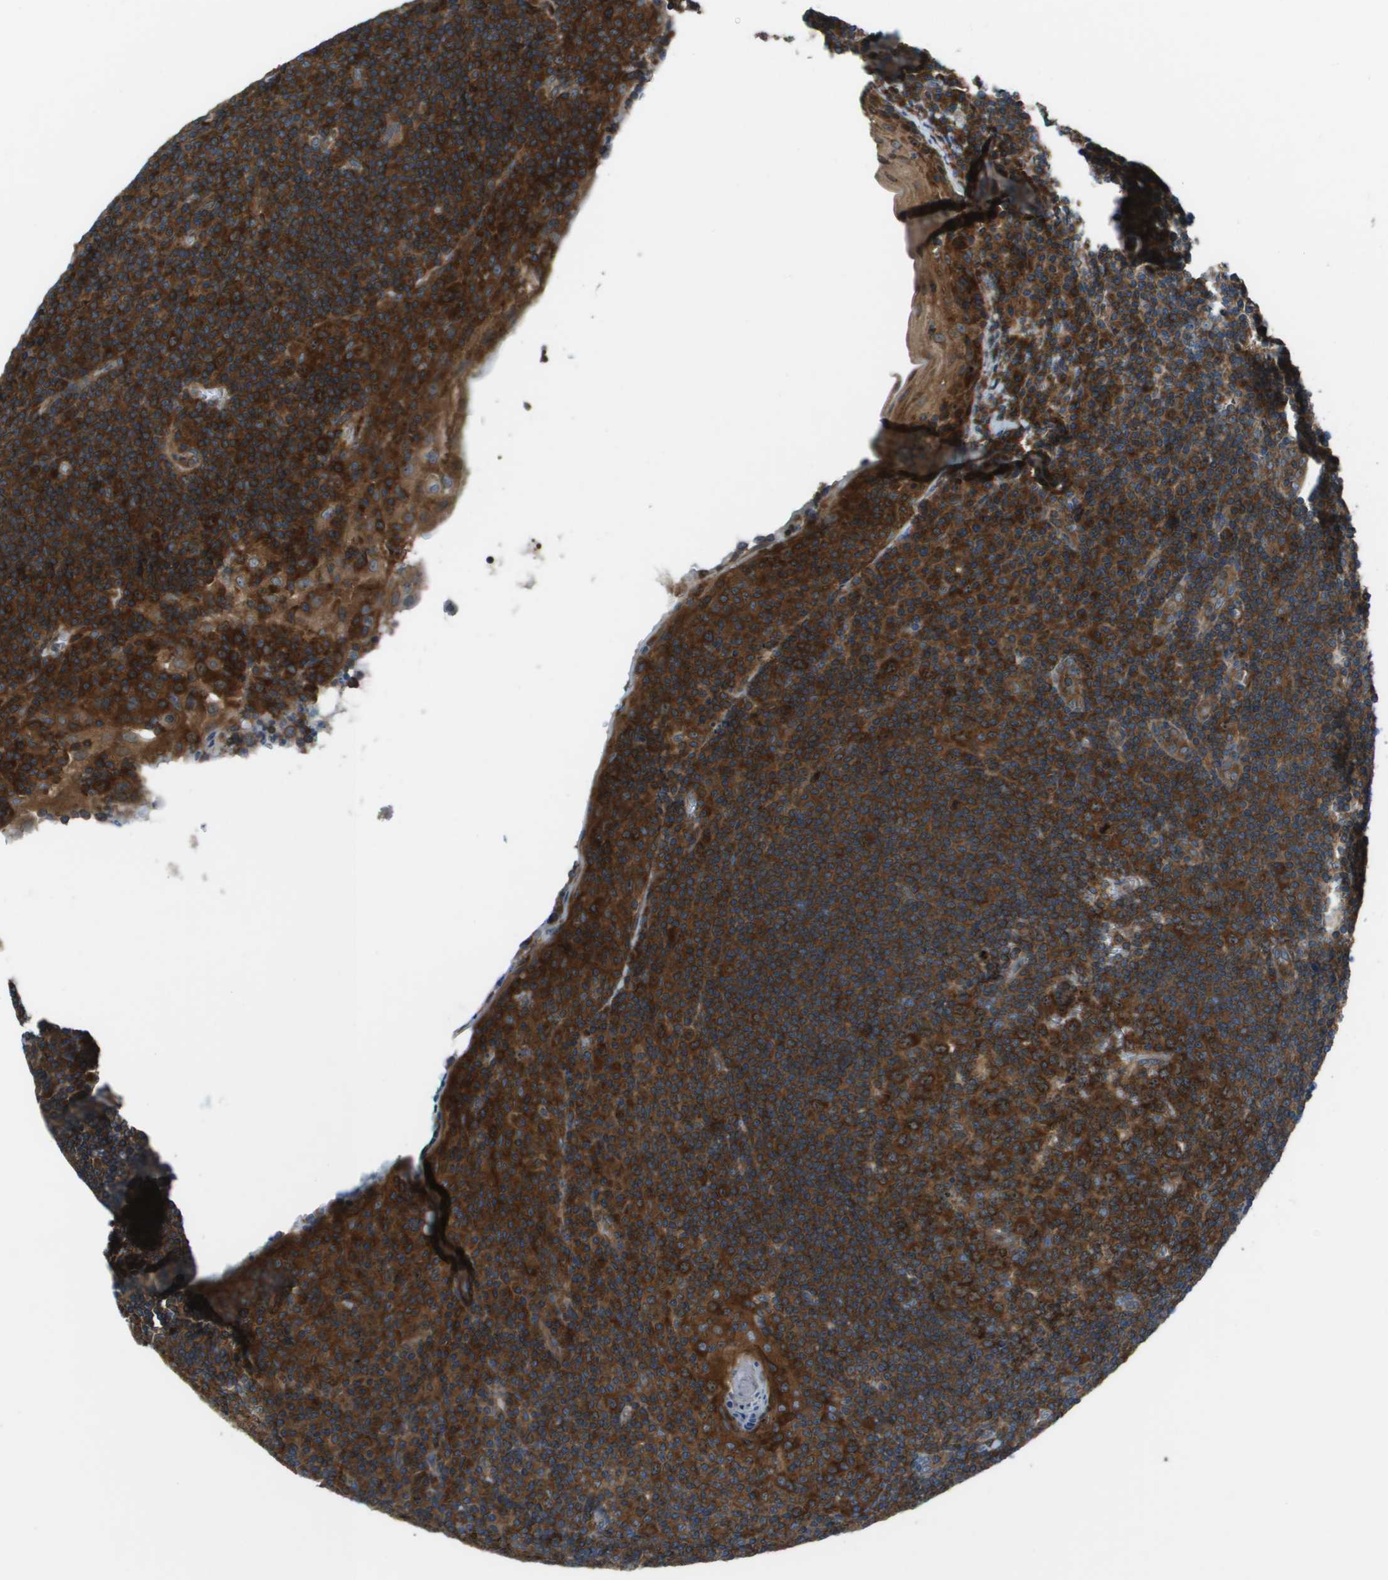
{"staining": {"intensity": "strong", "quantity": ">75%", "location": "cytoplasmic/membranous"}, "tissue": "tonsil", "cell_type": "Germinal center cells", "image_type": "normal", "snomed": [{"axis": "morphology", "description": "Normal tissue, NOS"}, {"axis": "topography", "description": "Tonsil"}], "caption": "Germinal center cells display high levels of strong cytoplasmic/membranous staining in approximately >75% of cells in benign human tonsil.", "gene": "ARFGAP2", "patient": {"sex": "male", "age": 37}}